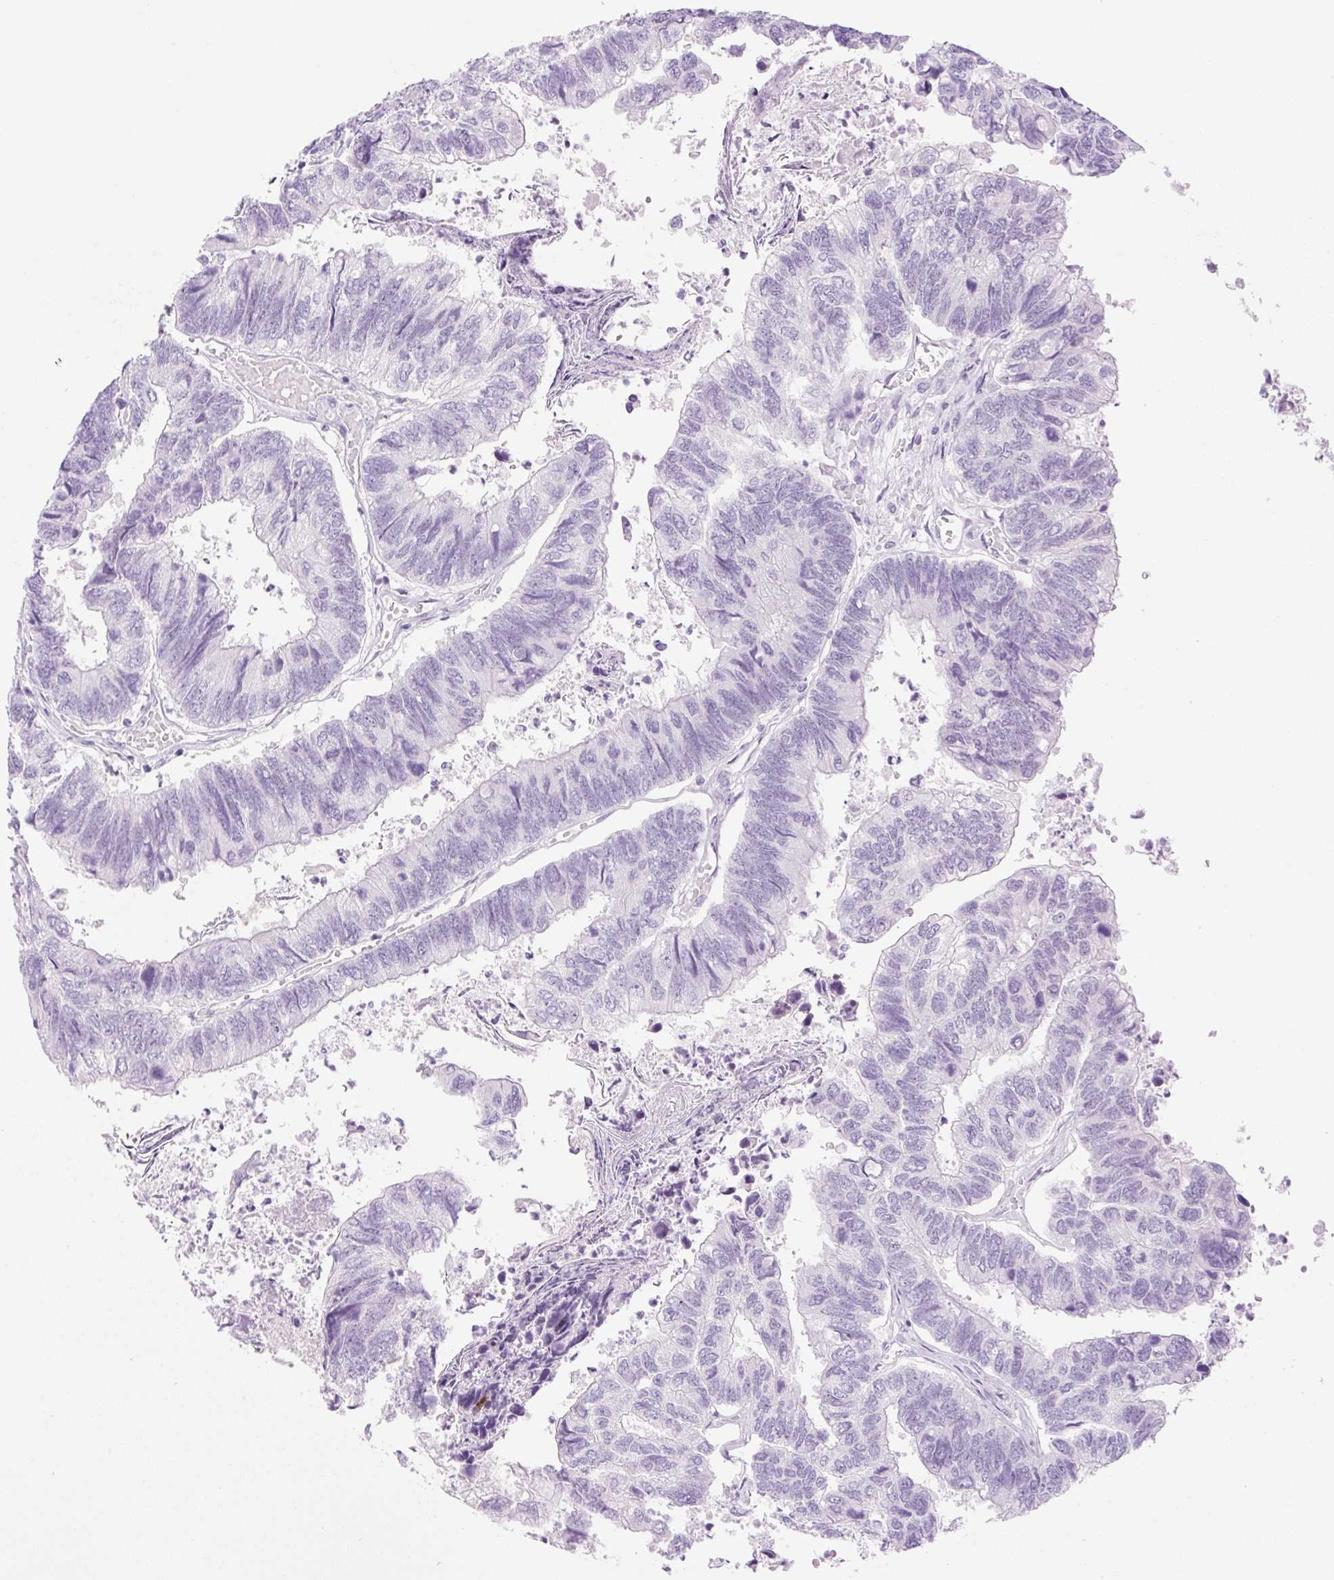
{"staining": {"intensity": "negative", "quantity": "none", "location": "none"}, "tissue": "colorectal cancer", "cell_type": "Tumor cells", "image_type": "cancer", "snomed": [{"axis": "morphology", "description": "Adenocarcinoma, NOS"}, {"axis": "topography", "description": "Colon"}], "caption": "An immunohistochemistry (IHC) micrograph of colorectal cancer (adenocarcinoma) is shown. There is no staining in tumor cells of colorectal cancer (adenocarcinoma).", "gene": "SP140L", "patient": {"sex": "female", "age": 67}}